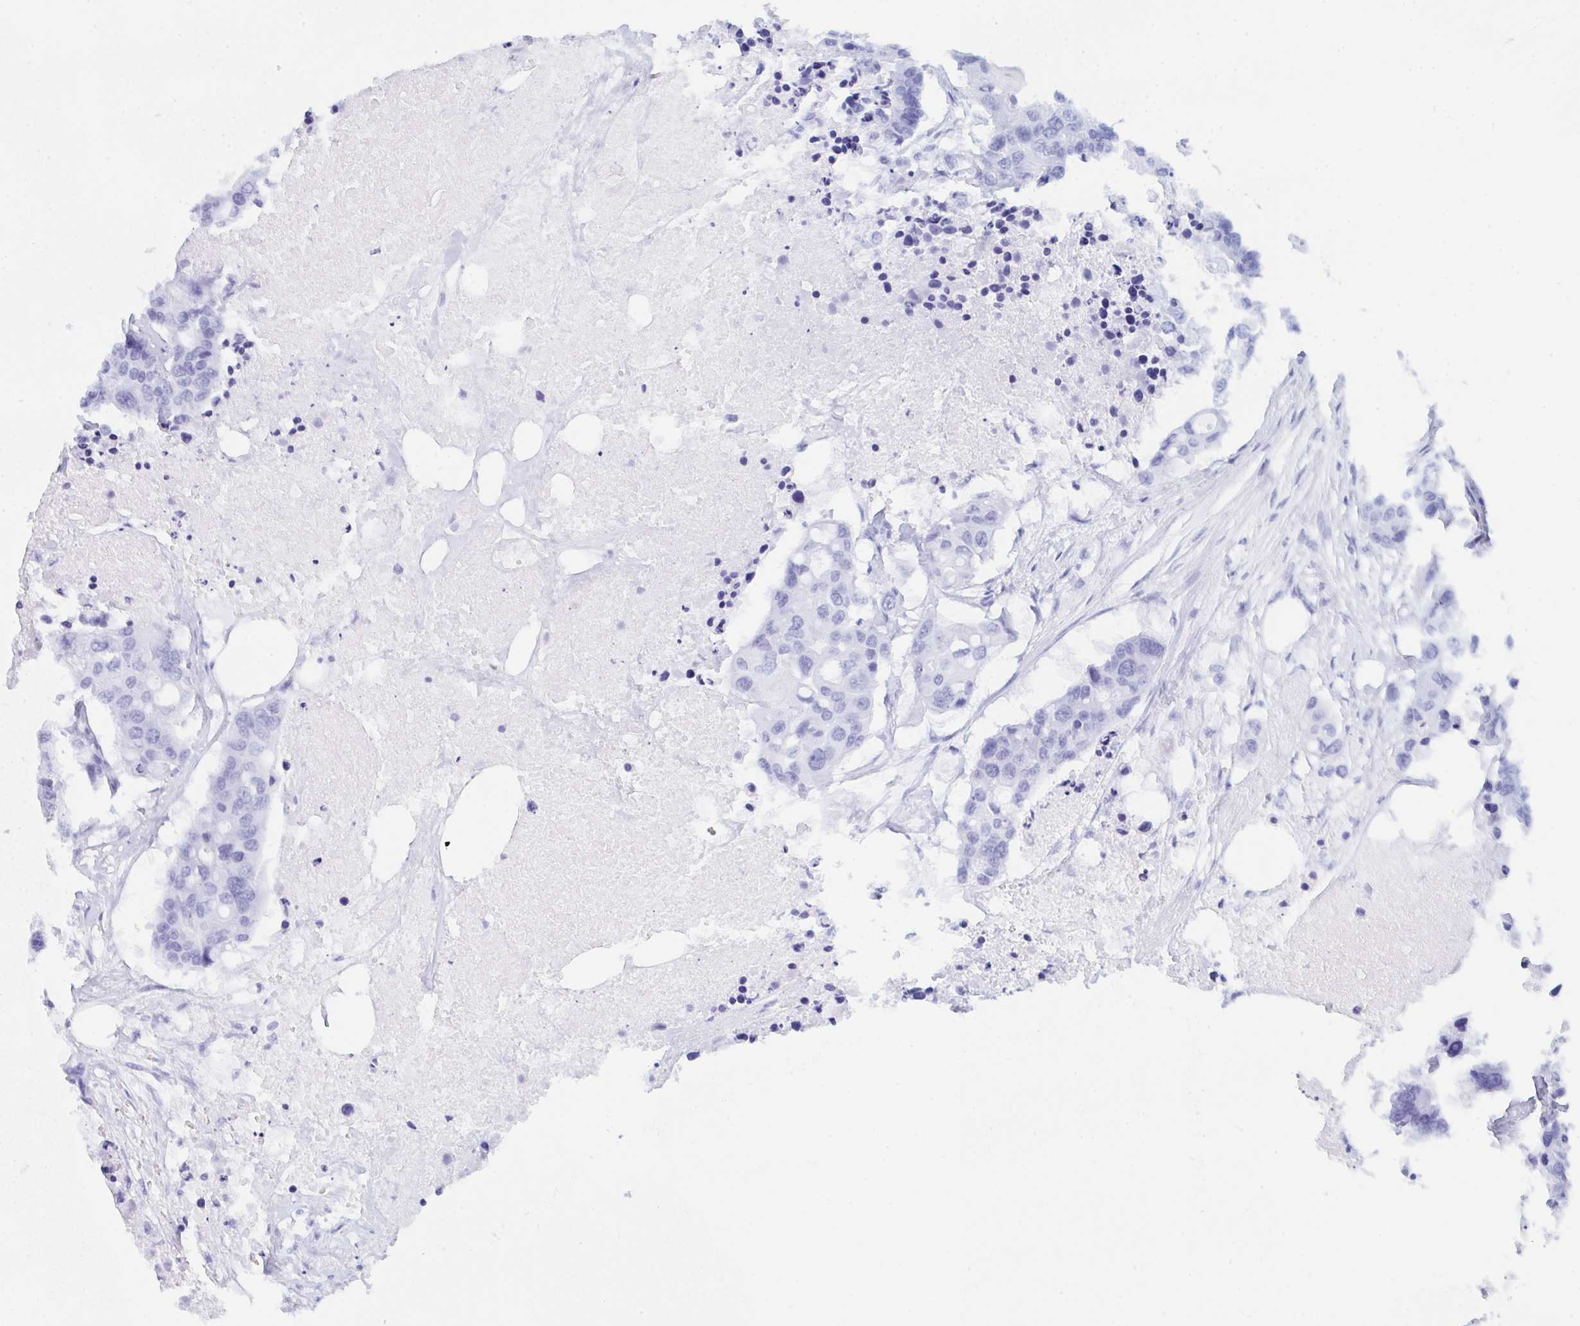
{"staining": {"intensity": "negative", "quantity": "none", "location": "none"}, "tissue": "colorectal cancer", "cell_type": "Tumor cells", "image_type": "cancer", "snomed": [{"axis": "morphology", "description": "Adenocarcinoma, NOS"}, {"axis": "topography", "description": "Colon"}], "caption": "Immunohistochemistry (IHC) image of colorectal cancer (adenocarcinoma) stained for a protein (brown), which shows no staining in tumor cells.", "gene": "TNFSF4", "patient": {"sex": "male", "age": 77}}